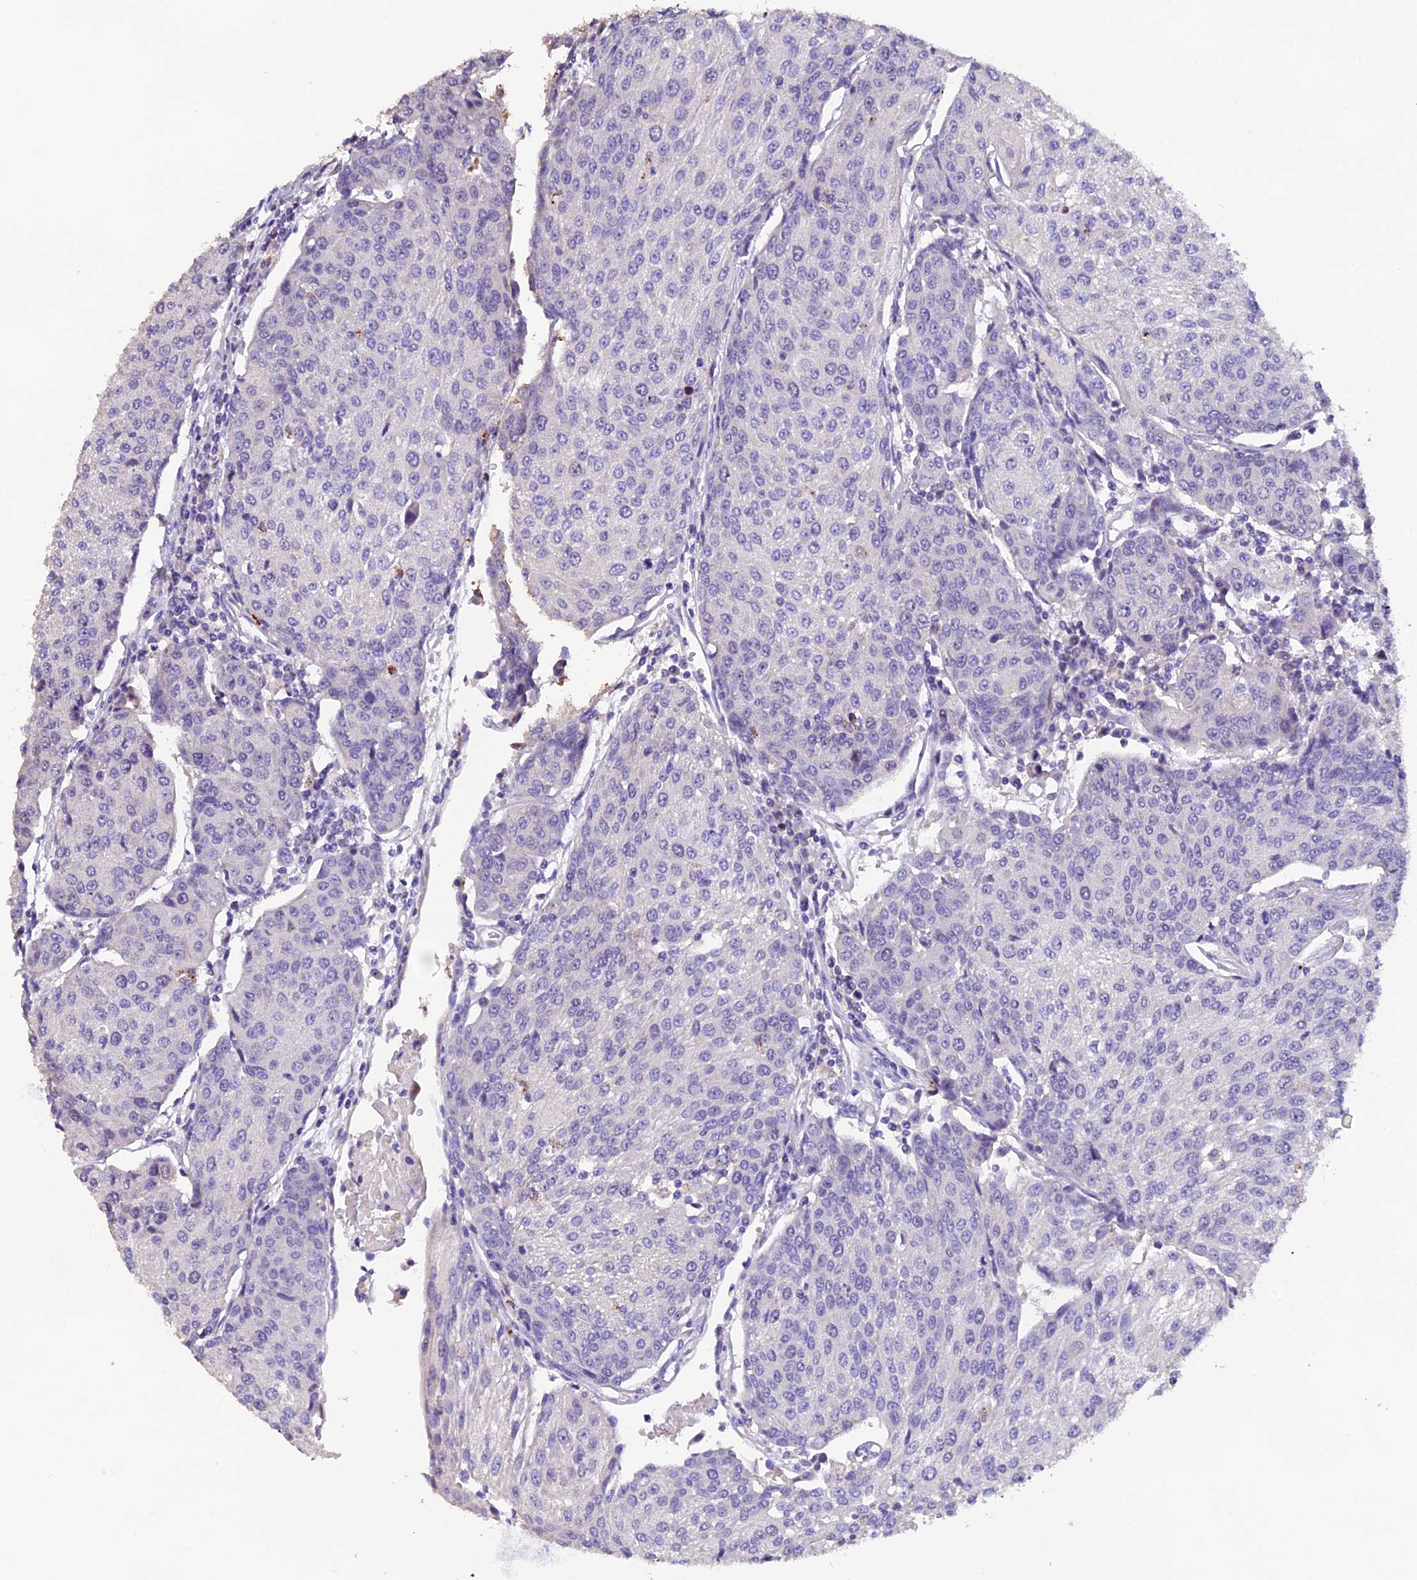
{"staining": {"intensity": "negative", "quantity": "none", "location": "none"}, "tissue": "urothelial cancer", "cell_type": "Tumor cells", "image_type": "cancer", "snomed": [{"axis": "morphology", "description": "Urothelial carcinoma, High grade"}, {"axis": "topography", "description": "Urinary bladder"}], "caption": "The histopathology image exhibits no significant positivity in tumor cells of high-grade urothelial carcinoma. (Stains: DAB (3,3'-diaminobenzidine) immunohistochemistry (IHC) with hematoxylin counter stain, Microscopy: brightfield microscopy at high magnification).", "gene": "FBXW9", "patient": {"sex": "female", "age": 85}}